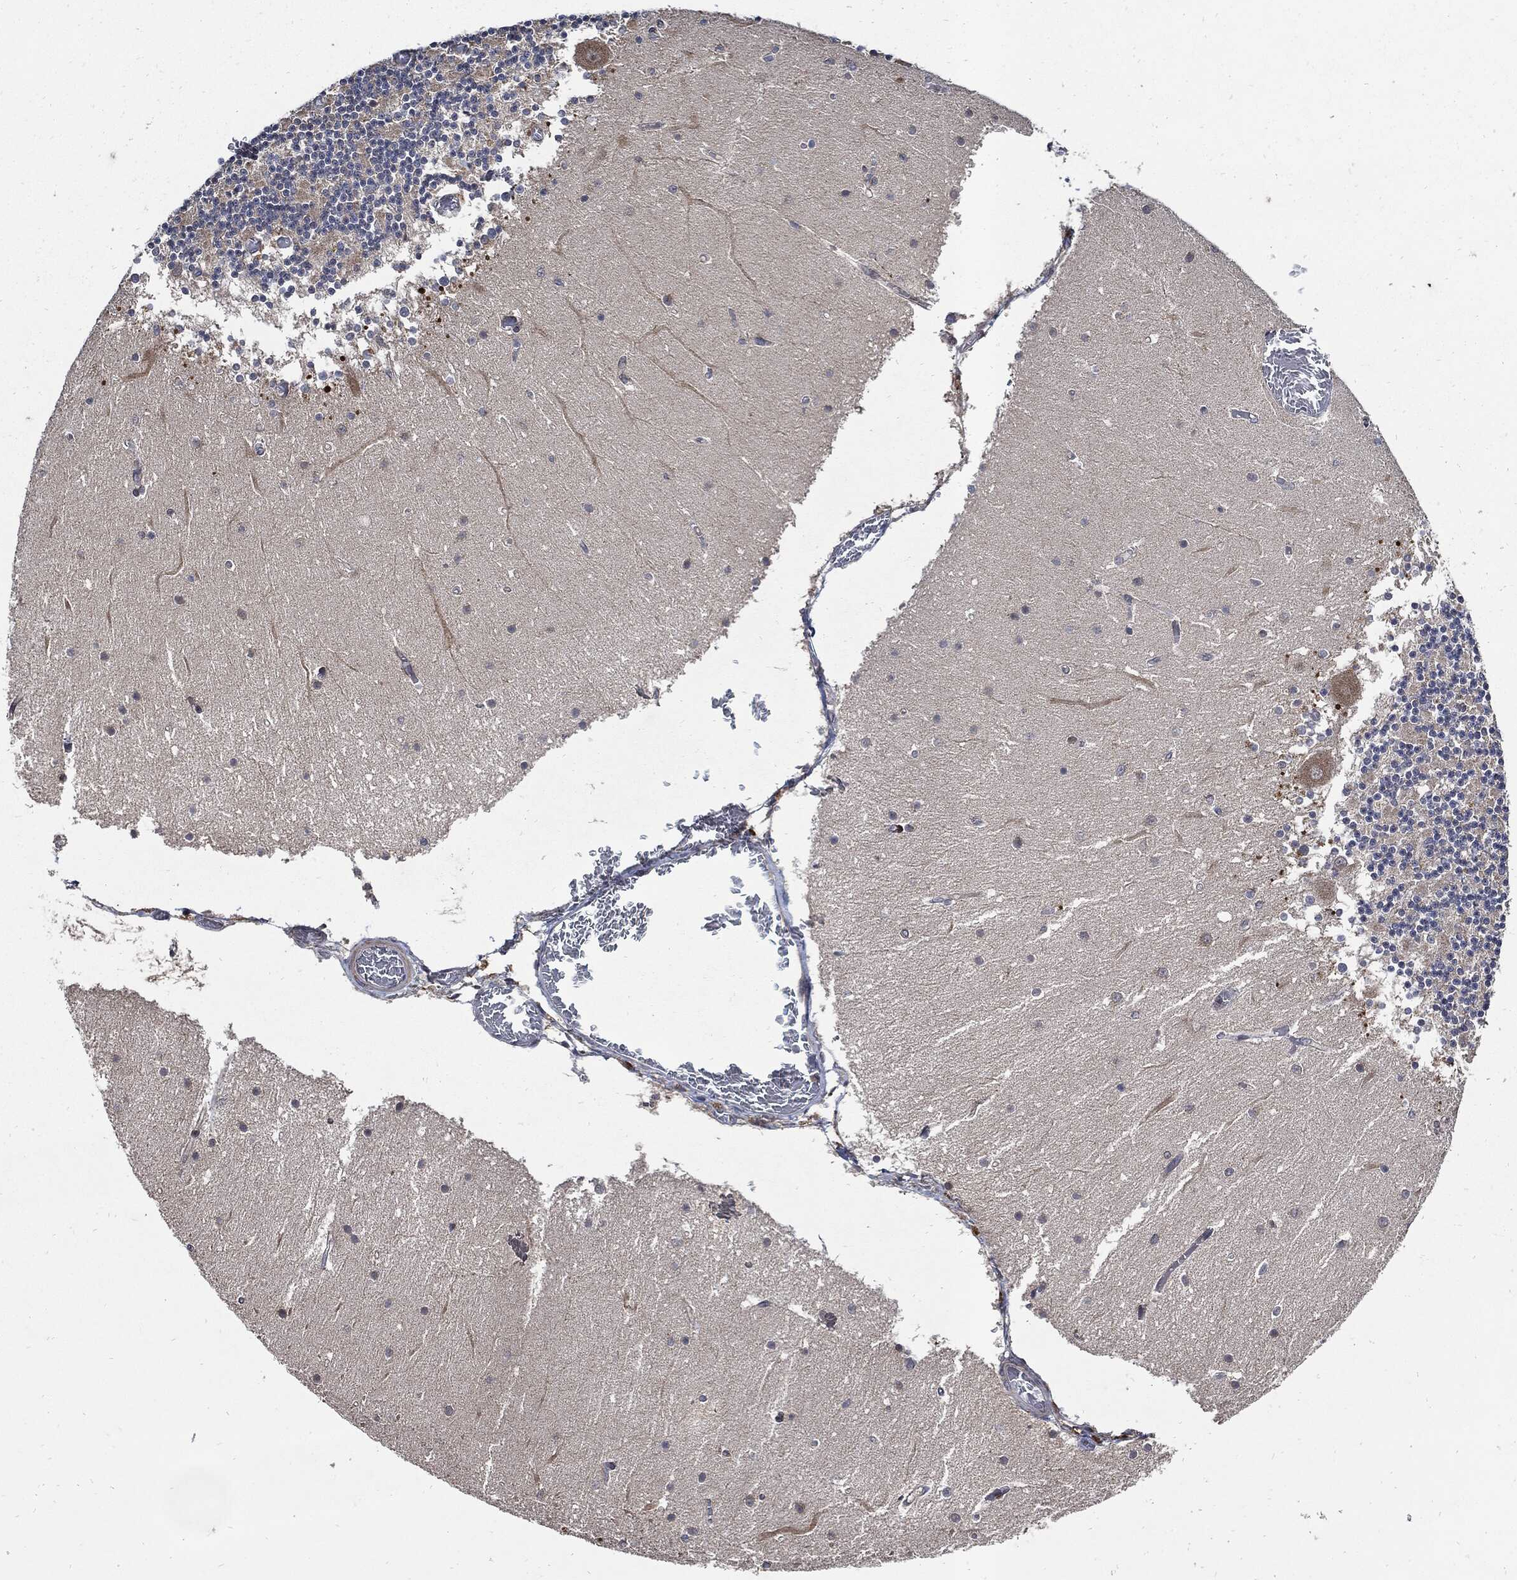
{"staining": {"intensity": "negative", "quantity": "none", "location": "none"}, "tissue": "cerebellum", "cell_type": "Cells in granular layer", "image_type": "normal", "snomed": [{"axis": "morphology", "description": "Normal tissue, NOS"}, {"axis": "topography", "description": "Cerebellum"}], "caption": "The histopathology image displays no staining of cells in granular layer in unremarkable cerebellum.", "gene": "SLC31A2", "patient": {"sex": "female", "age": 28}}